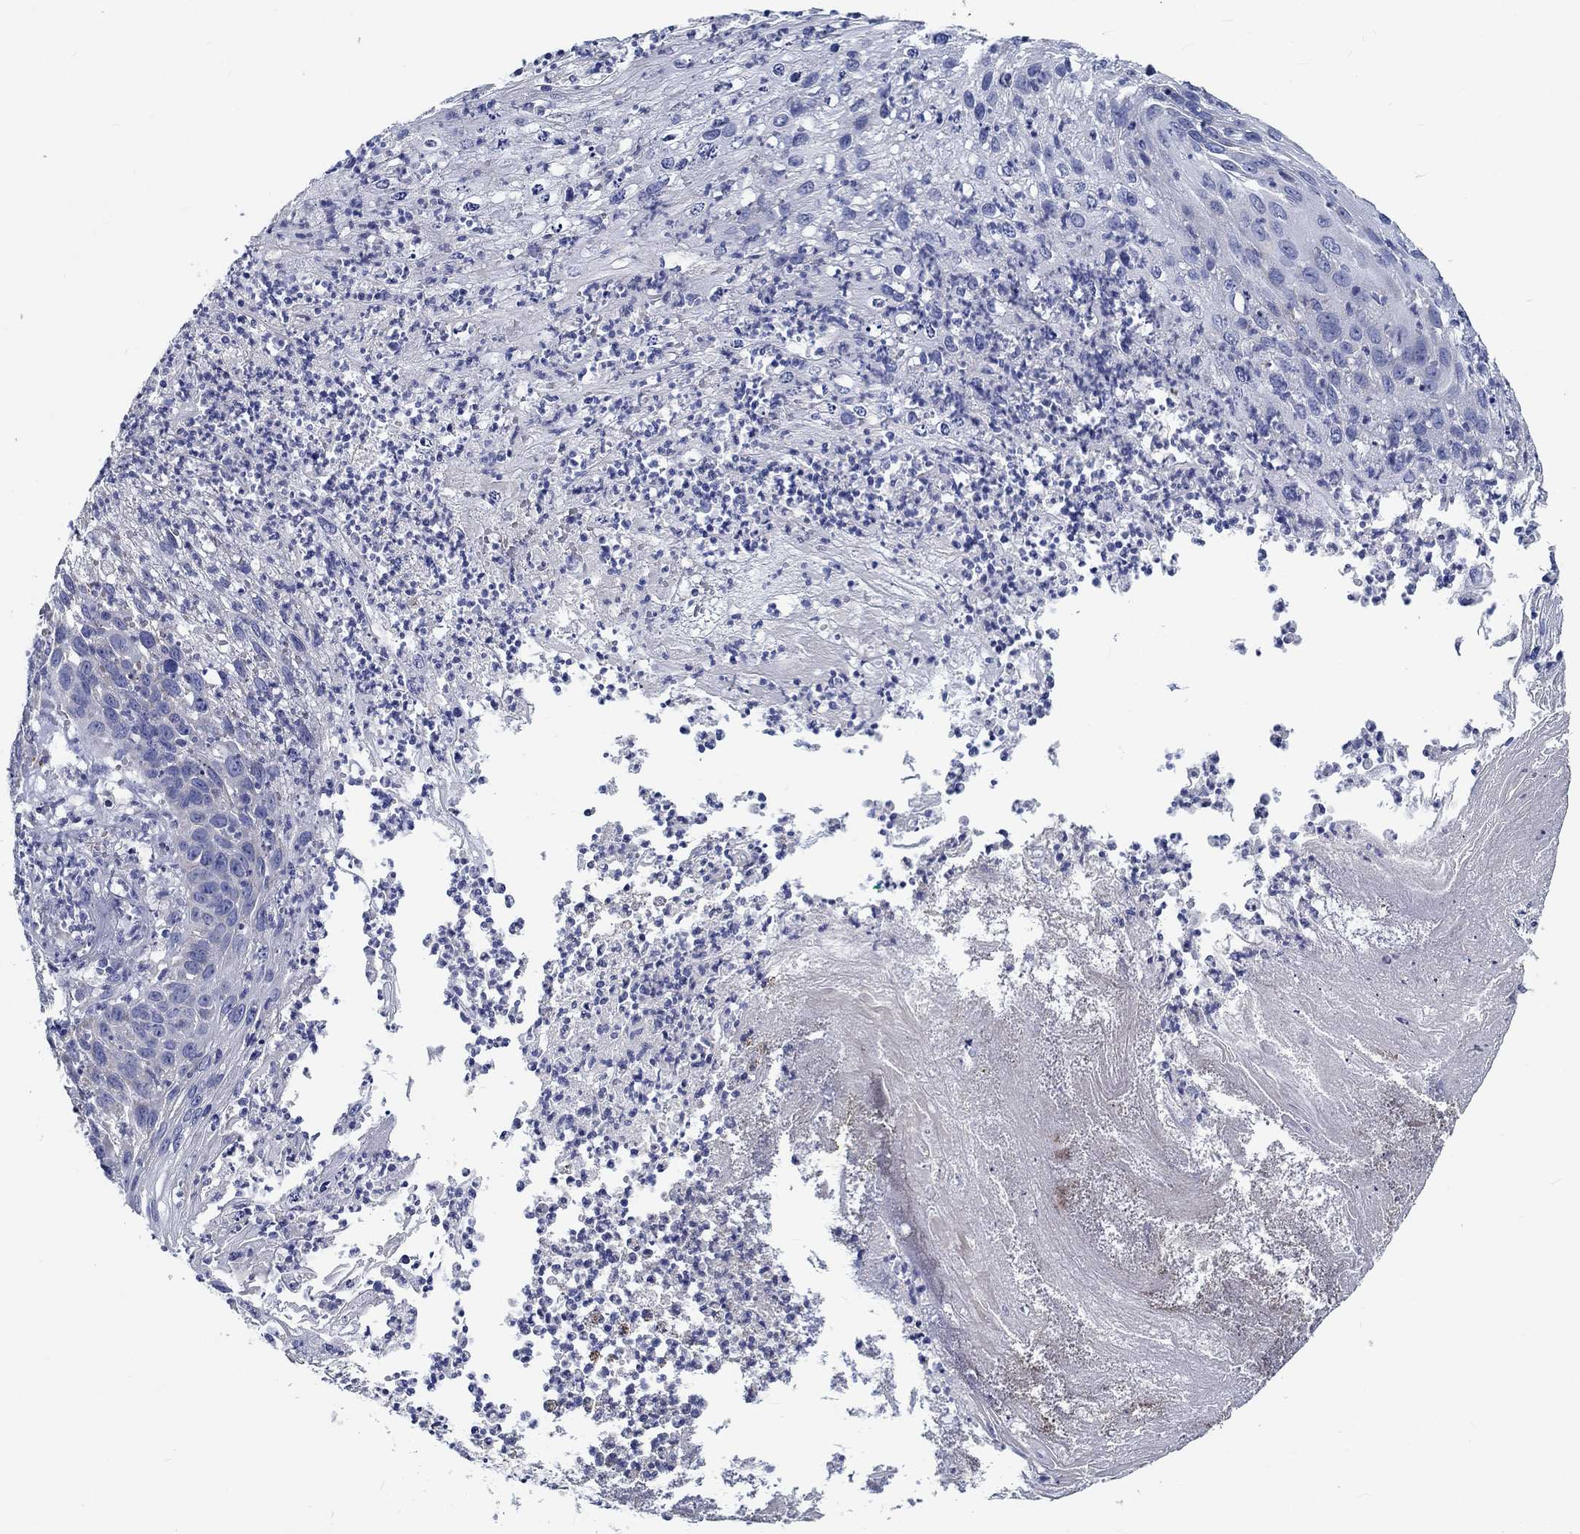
{"staining": {"intensity": "negative", "quantity": "none", "location": "none"}, "tissue": "skin cancer", "cell_type": "Tumor cells", "image_type": "cancer", "snomed": [{"axis": "morphology", "description": "Squamous cell carcinoma, NOS"}, {"axis": "topography", "description": "Skin"}], "caption": "Tumor cells show no significant protein staining in skin squamous cell carcinoma. Nuclei are stained in blue.", "gene": "MYBPC1", "patient": {"sex": "male", "age": 92}}